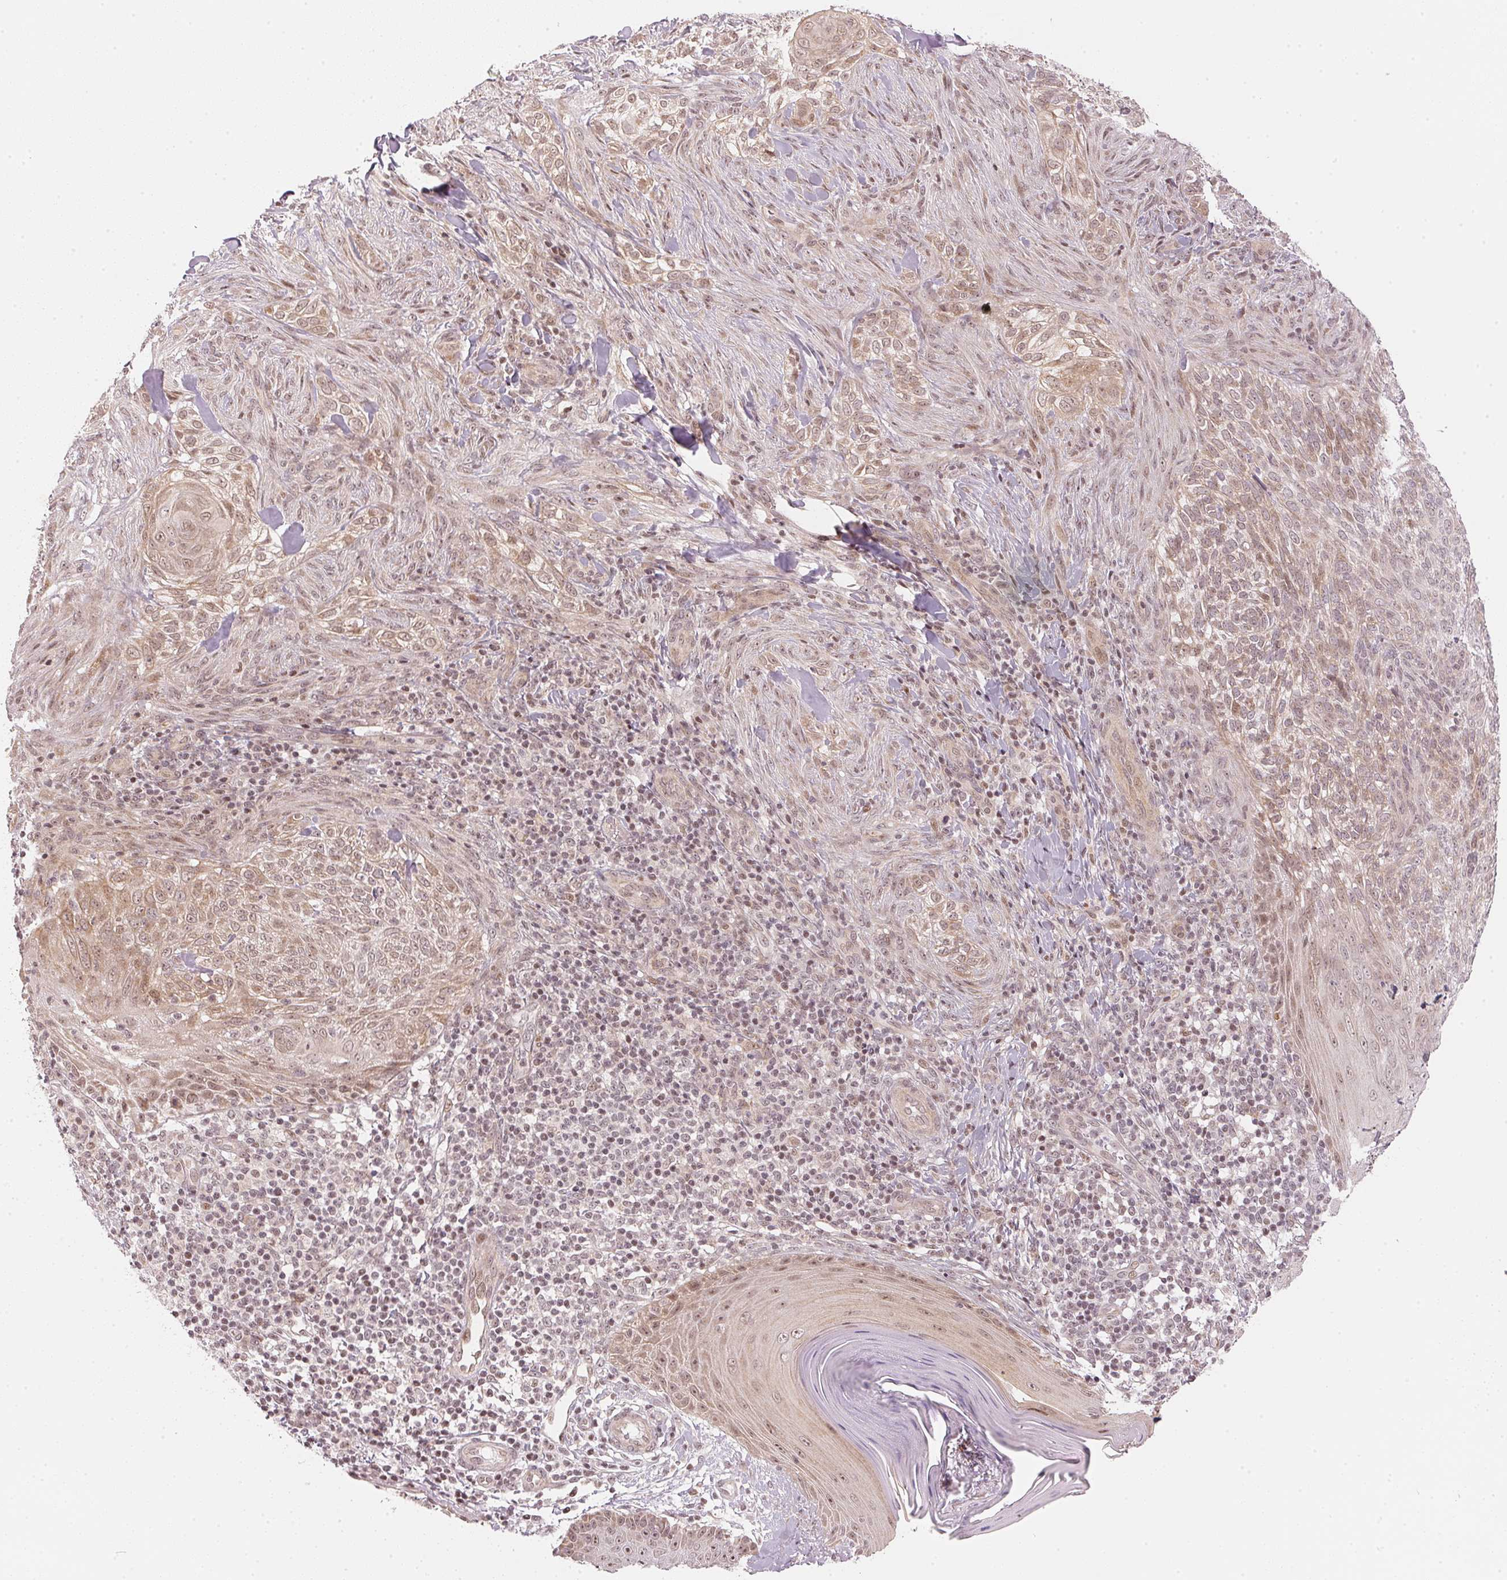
{"staining": {"intensity": "weak", "quantity": ">75%", "location": "cytoplasmic/membranous,nuclear"}, "tissue": "skin cancer", "cell_type": "Tumor cells", "image_type": "cancer", "snomed": [{"axis": "morphology", "description": "Basal cell carcinoma"}, {"axis": "topography", "description": "Skin"}], "caption": "Weak cytoplasmic/membranous and nuclear protein positivity is appreciated in approximately >75% of tumor cells in basal cell carcinoma (skin).", "gene": "KAT6A", "patient": {"sex": "female", "age": 48}}